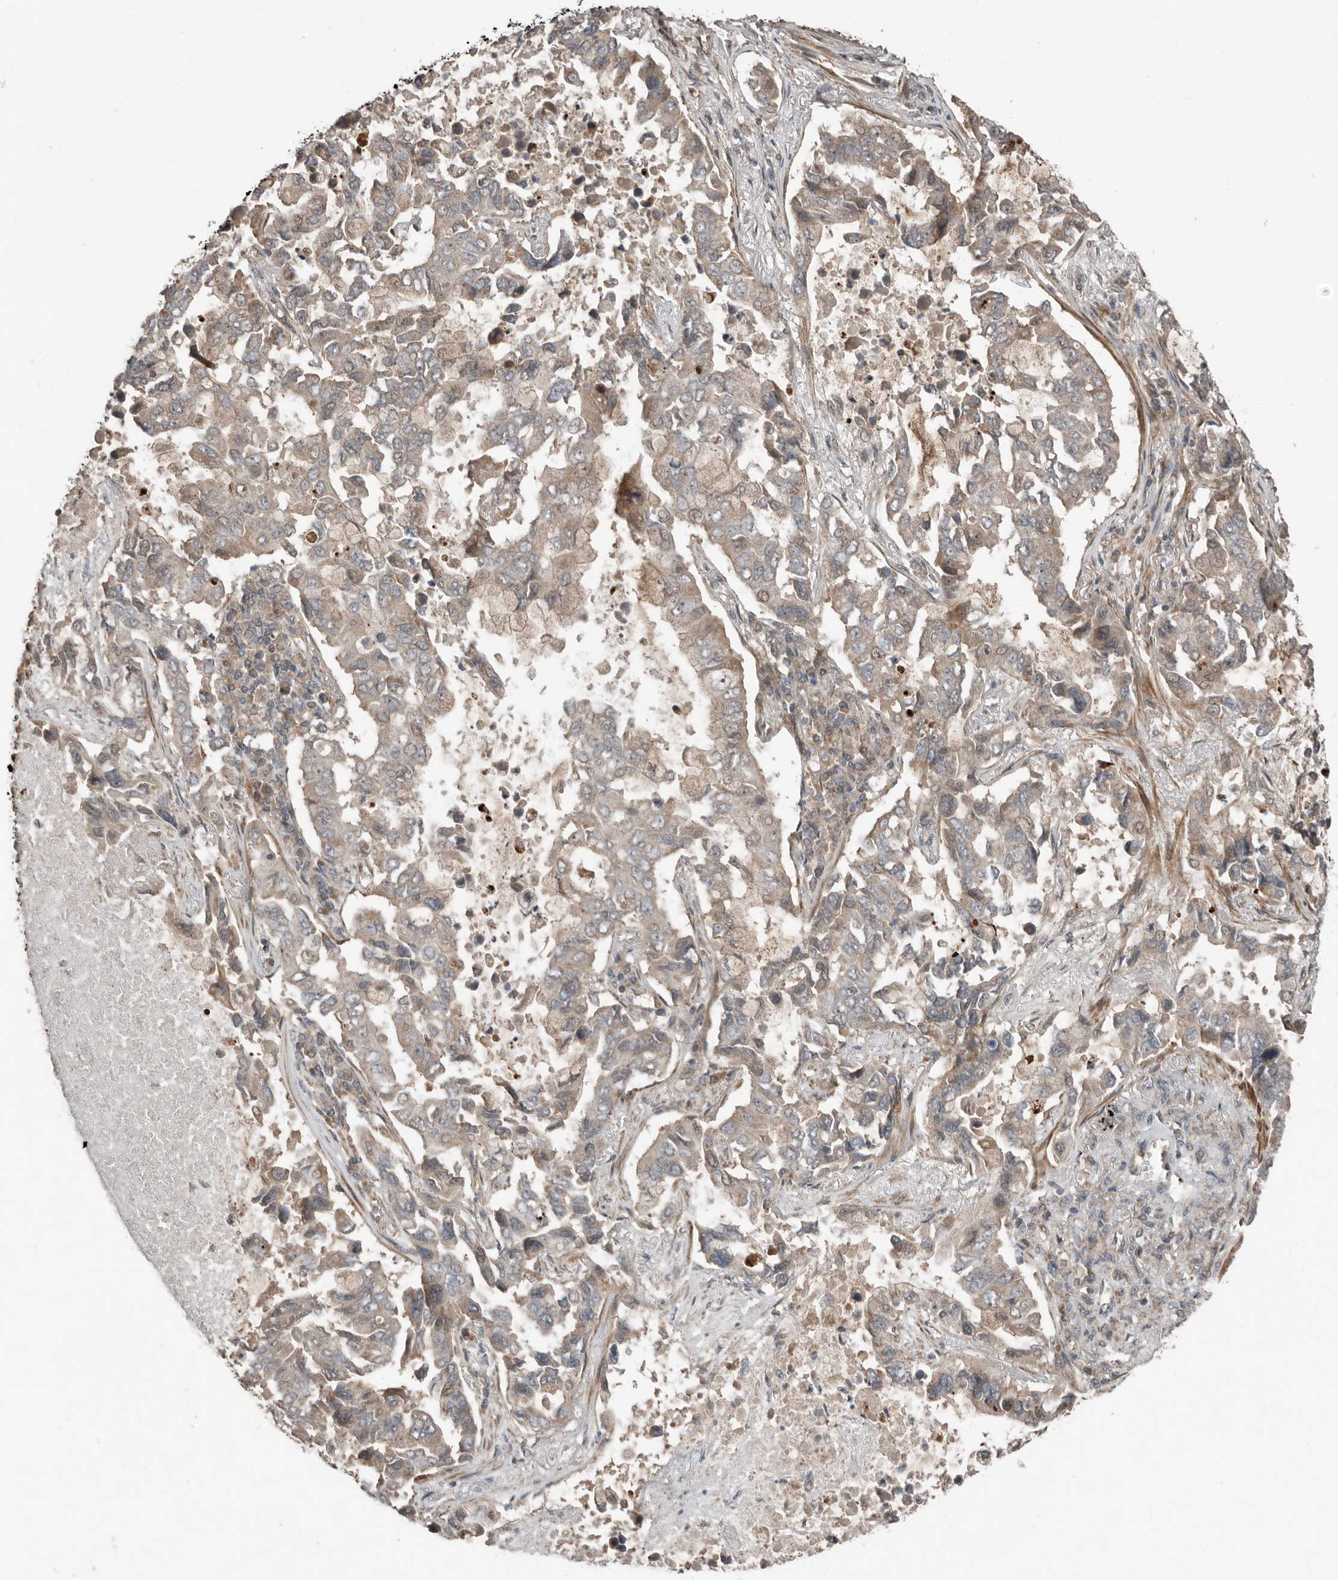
{"staining": {"intensity": "weak", "quantity": "<25%", "location": "cytoplasmic/membranous"}, "tissue": "lung cancer", "cell_type": "Tumor cells", "image_type": "cancer", "snomed": [{"axis": "morphology", "description": "Adenocarcinoma, NOS"}, {"axis": "topography", "description": "Lung"}], "caption": "An immunohistochemistry (IHC) image of lung cancer (adenocarcinoma) is shown. There is no staining in tumor cells of lung cancer (adenocarcinoma).", "gene": "SLC6A7", "patient": {"sex": "male", "age": 64}}